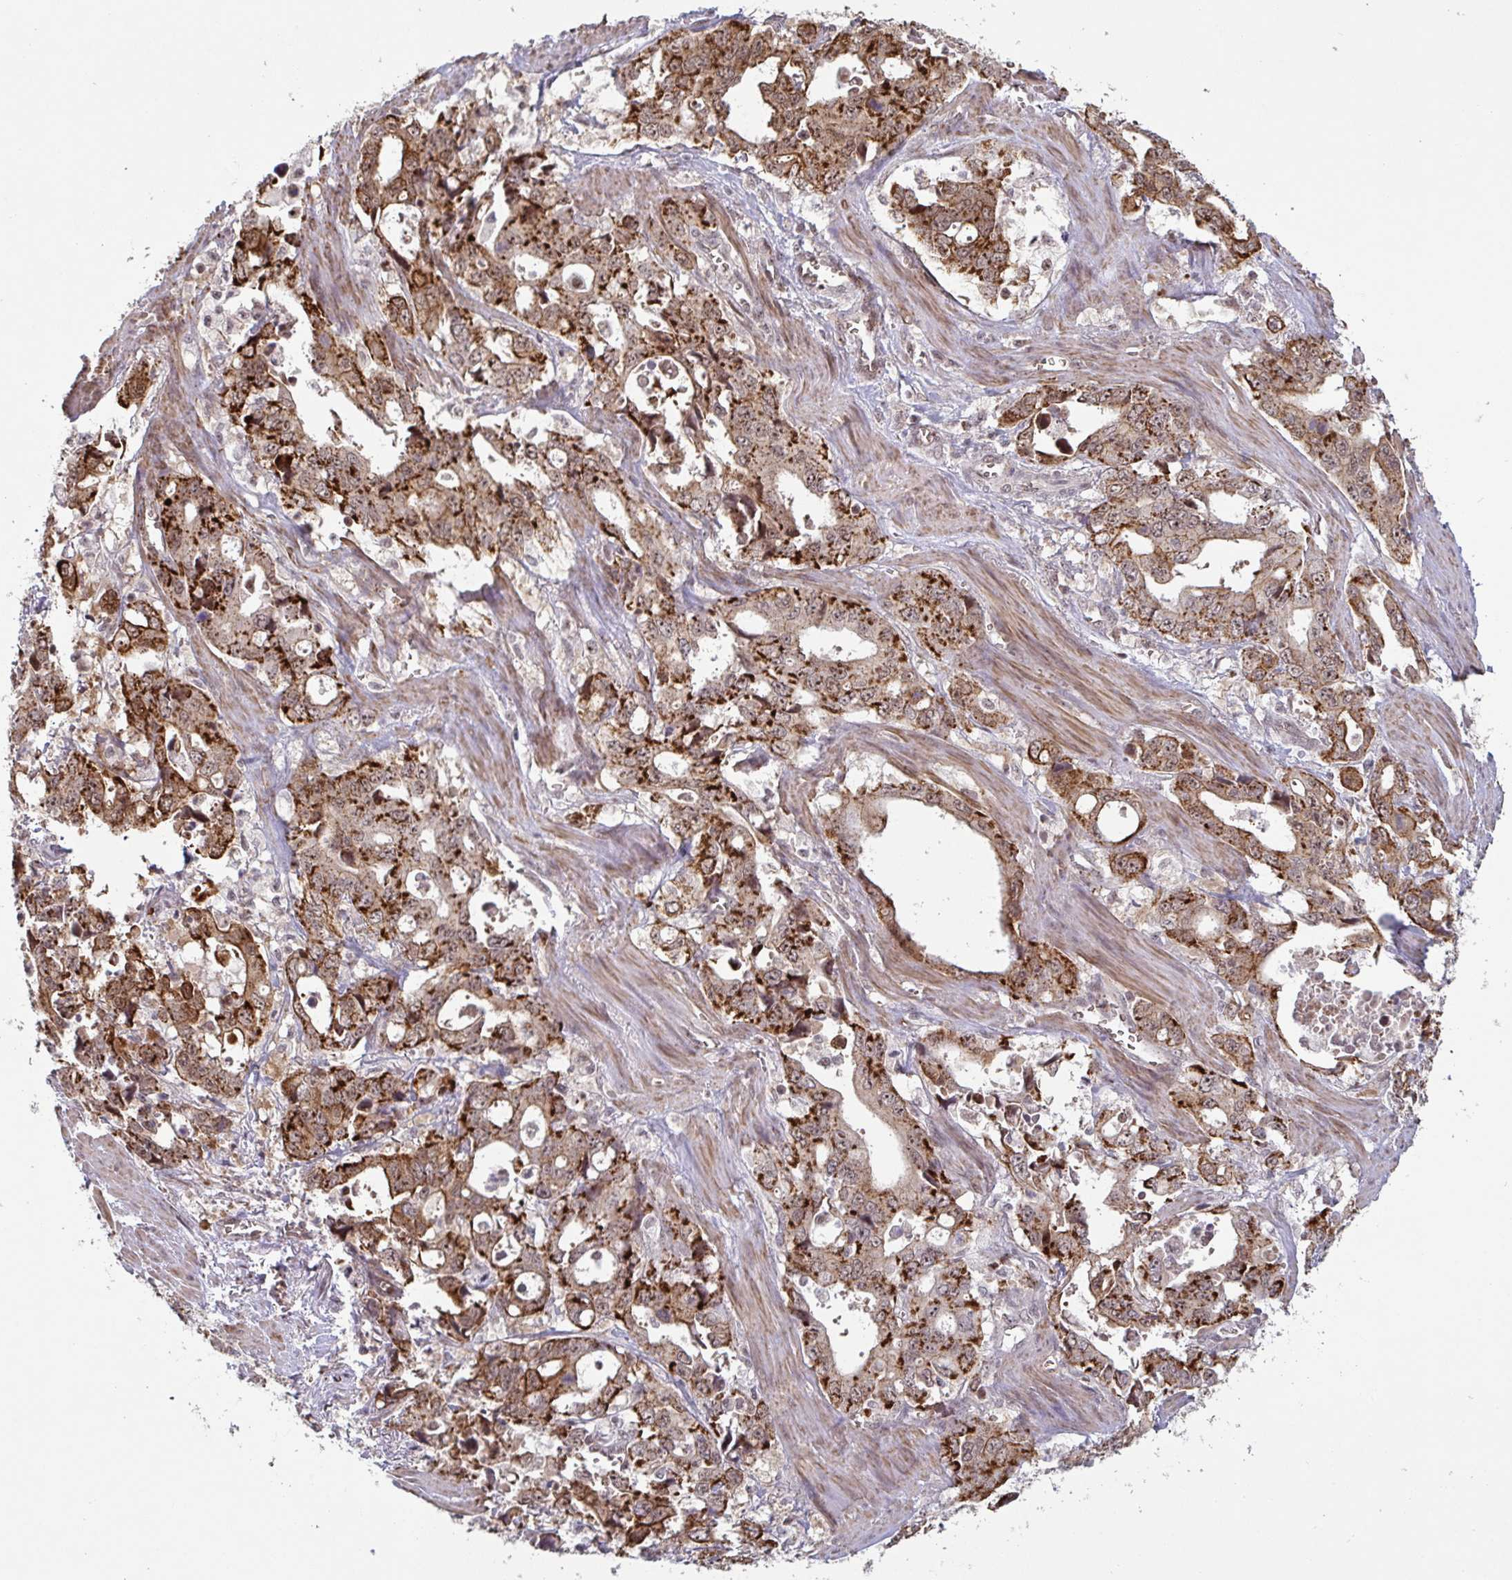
{"staining": {"intensity": "strong", "quantity": ">75%", "location": "cytoplasmic/membranous,nuclear"}, "tissue": "stomach cancer", "cell_type": "Tumor cells", "image_type": "cancer", "snomed": [{"axis": "morphology", "description": "Adenocarcinoma, NOS"}, {"axis": "topography", "description": "Stomach, upper"}], "caption": "Stomach cancer (adenocarcinoma) was stained to show a protein in brown. There is high levels of strong cytoplasmic/membranous and nuclear positivity in about >75% of tumor cells. Using DAB (brown) and hematoxylin (blue) stains, captured at high magnification using brightfield microscopy.", "gene": "NLRP13", "patient": {"sex": "male", "age": 74}}